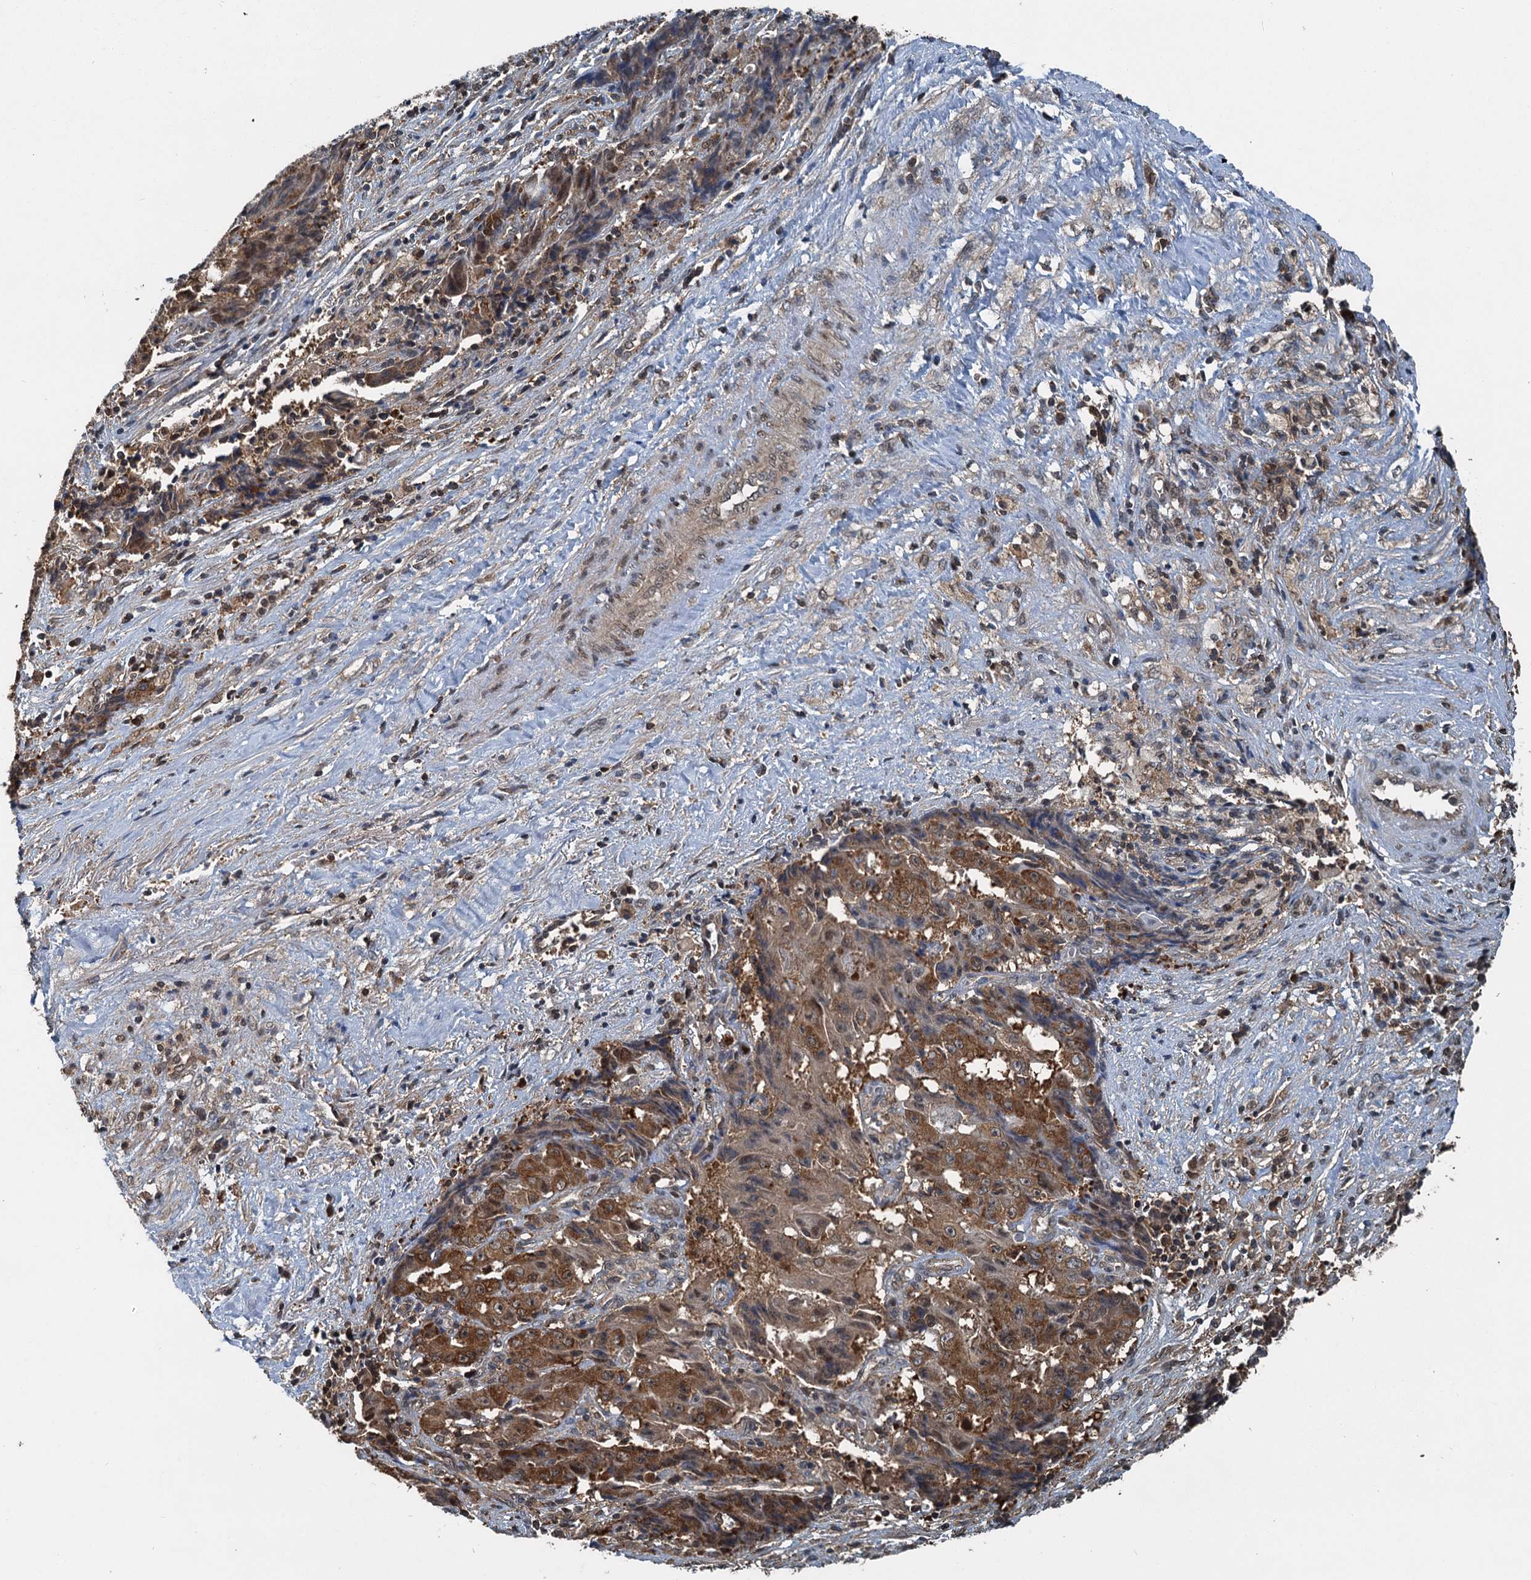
{"staining": {"intensity": "strong", "quantity": ">75%", "location": "cytoplasmic/membranous"}, "tissue": "ovarian cancer", "cell_type": "Tumor cells", "image_type": "cancer", "snomed": [{"axis": "morphology", "description": "Carcinoma, endometroid"}, {"axis": "topography", "description": "Ovary"}], "caption": "About >75% of tumor cells in ovarian cancer show strong cytoplasmic/membranous protein staining as visualized by brown immunohistochemical staining.", "gene": "GPI", "patient": {"sex": "female", "age": 42}}